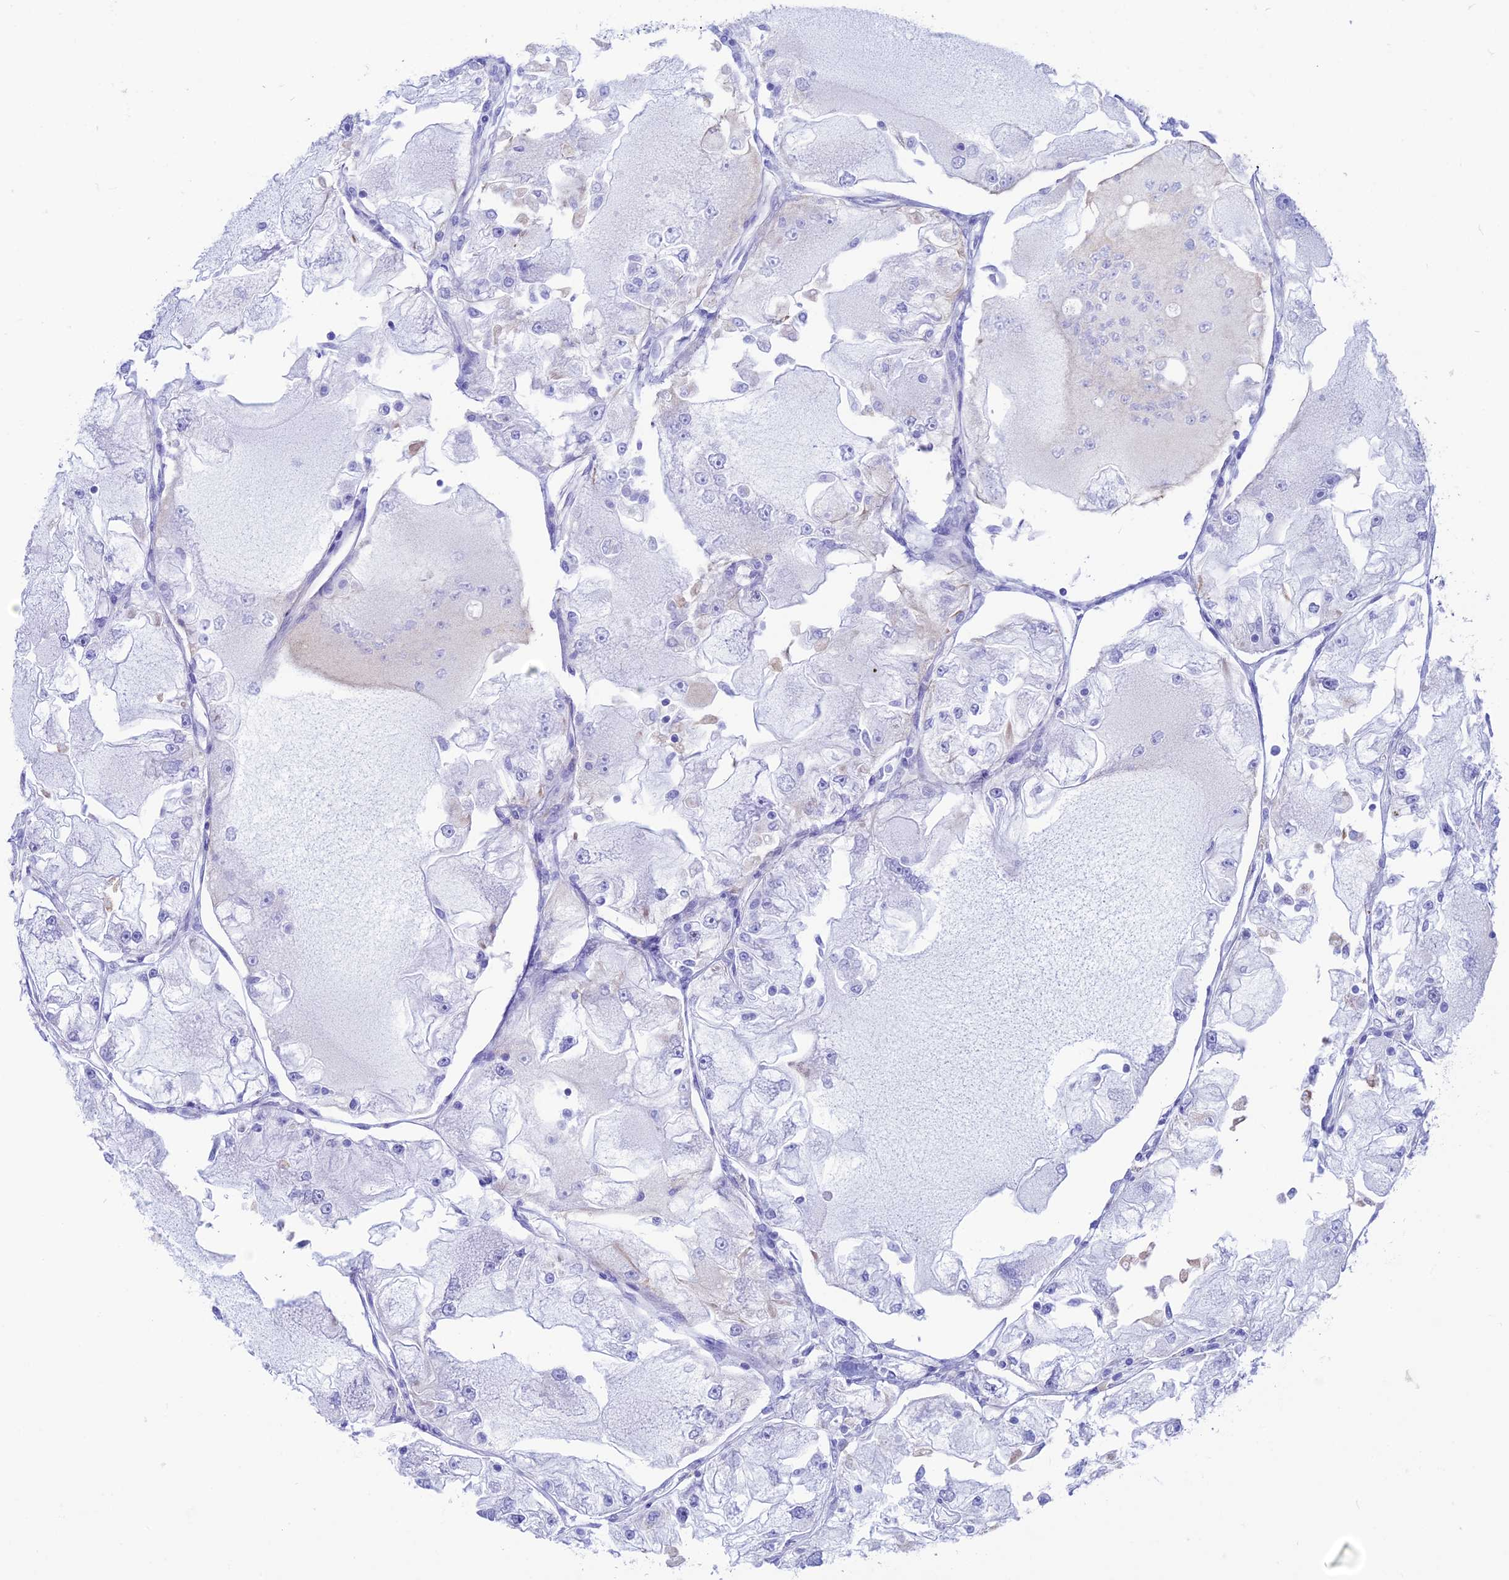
{"staining": {"intensity": "negative", "quantity": "none", "location": "none"}, "tissue": "renal cancer", "cell_type": "Tumor cells", "image_type": "cancer", "snomed": [{"axis": "morphology", "description": "Adenocarcinoma, NOS"}, {"axis": "topography", "description": "Kidney"}], "caption": "Immunohistochemical staining of human renal cancer displays no significant expression in tumor cells. The staining is performed using DAB brown chromogen with nuclei counter-stained in using hematoxylin.", "gene": "GNGT2", "patient": {"sex": "female", "age": 72}}